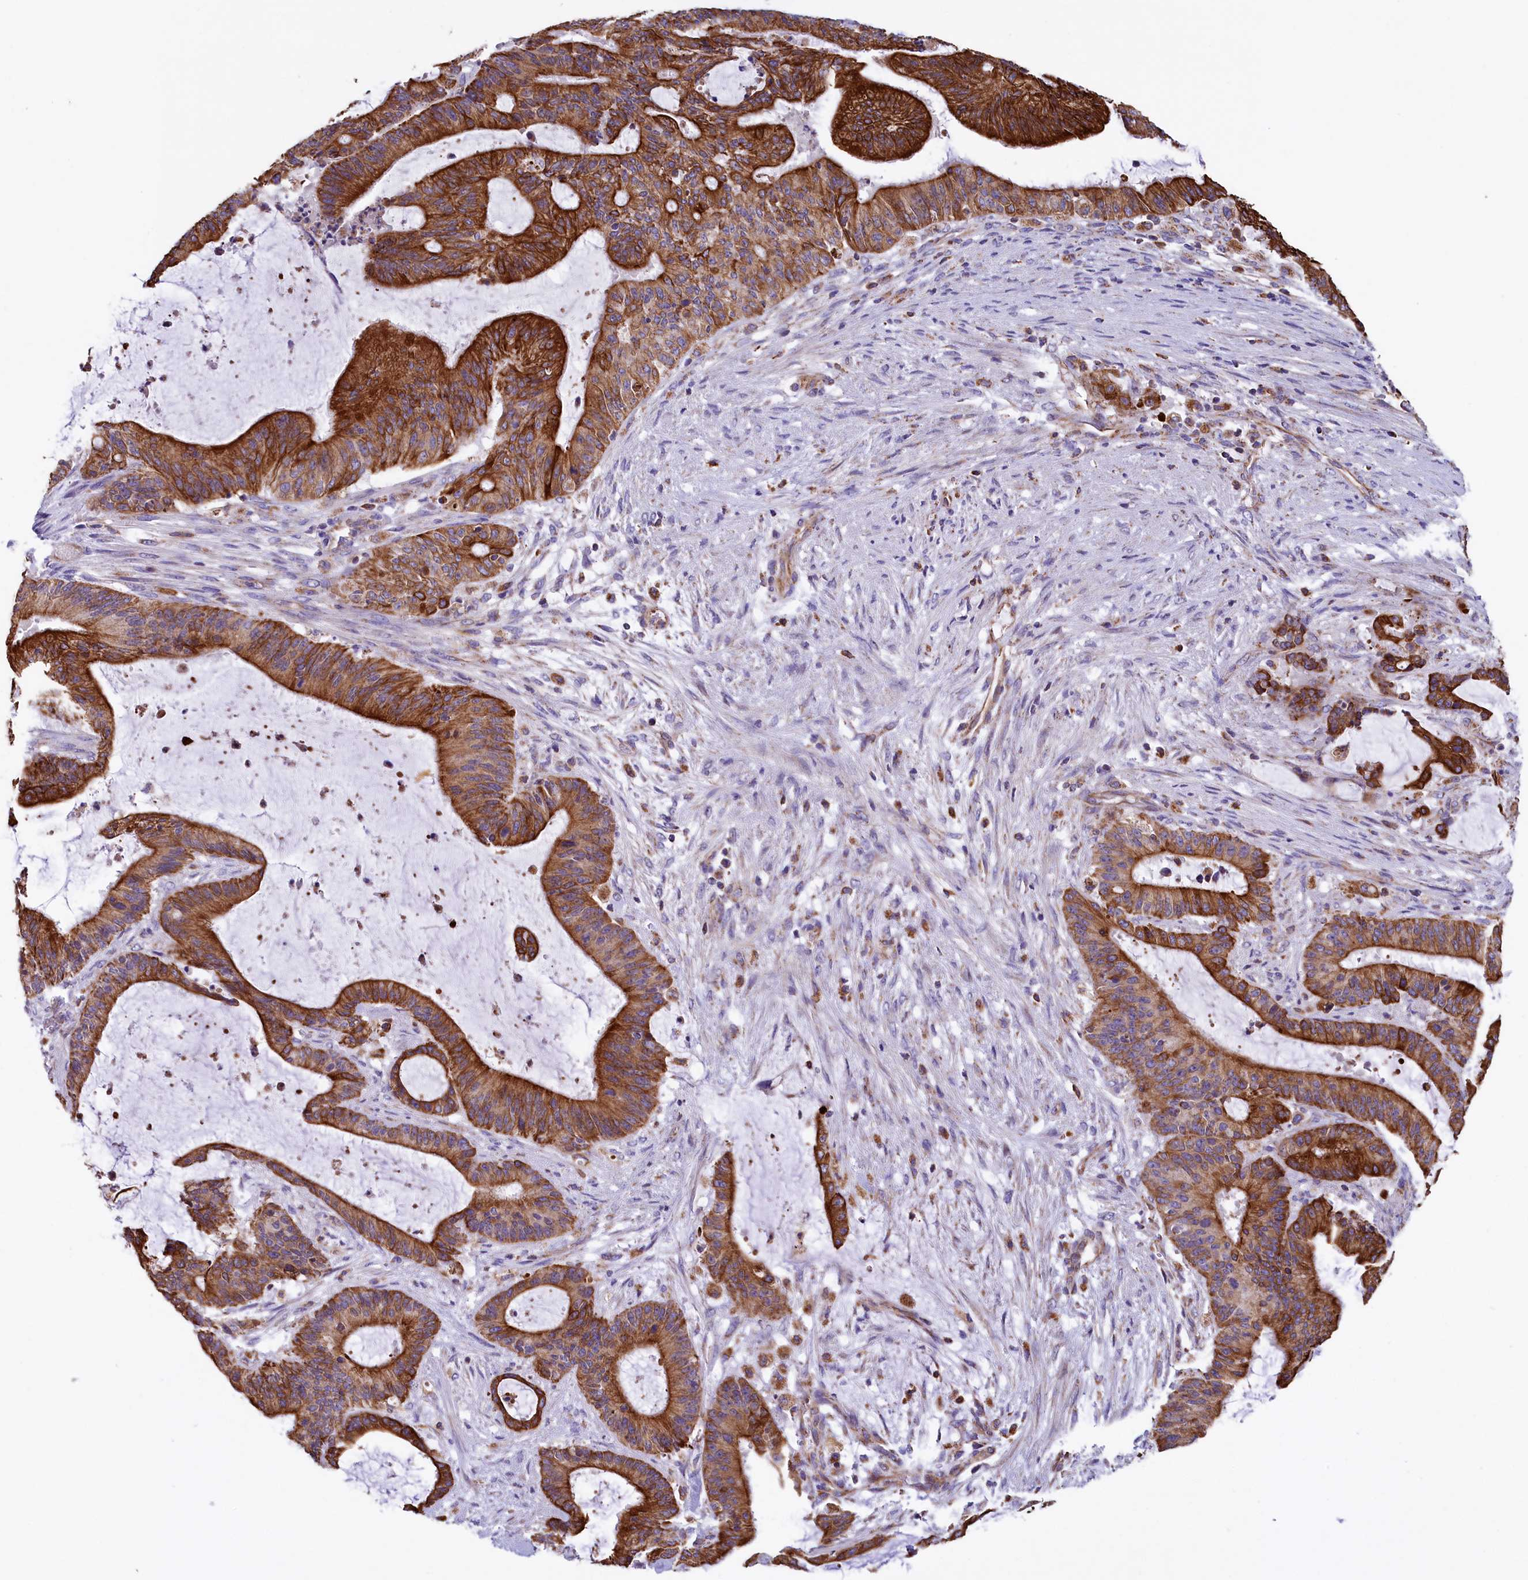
{"staining": {"intensity": "strong", "quantity": ">75%", "location": "cytoplasmic/membranous"}, "tissue": "liver cancer", "cell_type": "Tumor cells", "image_type": "cancer", "snomed": [{"axis": "morphology", "description": "Normal tissue, NOS"}, {"axis": "morphology", "description": "Cholangiocarcinoma"}, {"axis": "topography", "description": "Liver"}, {"axis": "topography", "description": "Peripheral nerve tissue"}], "caption": "There is high levels of strong cytoplasmic/membranous expression in tumor cells of liver cholangiocarcinoma, as demonstrated by immunohistochemical staining (brown color).", "gene": "GATB", "patient": {"sex": "female", "age": 73}}